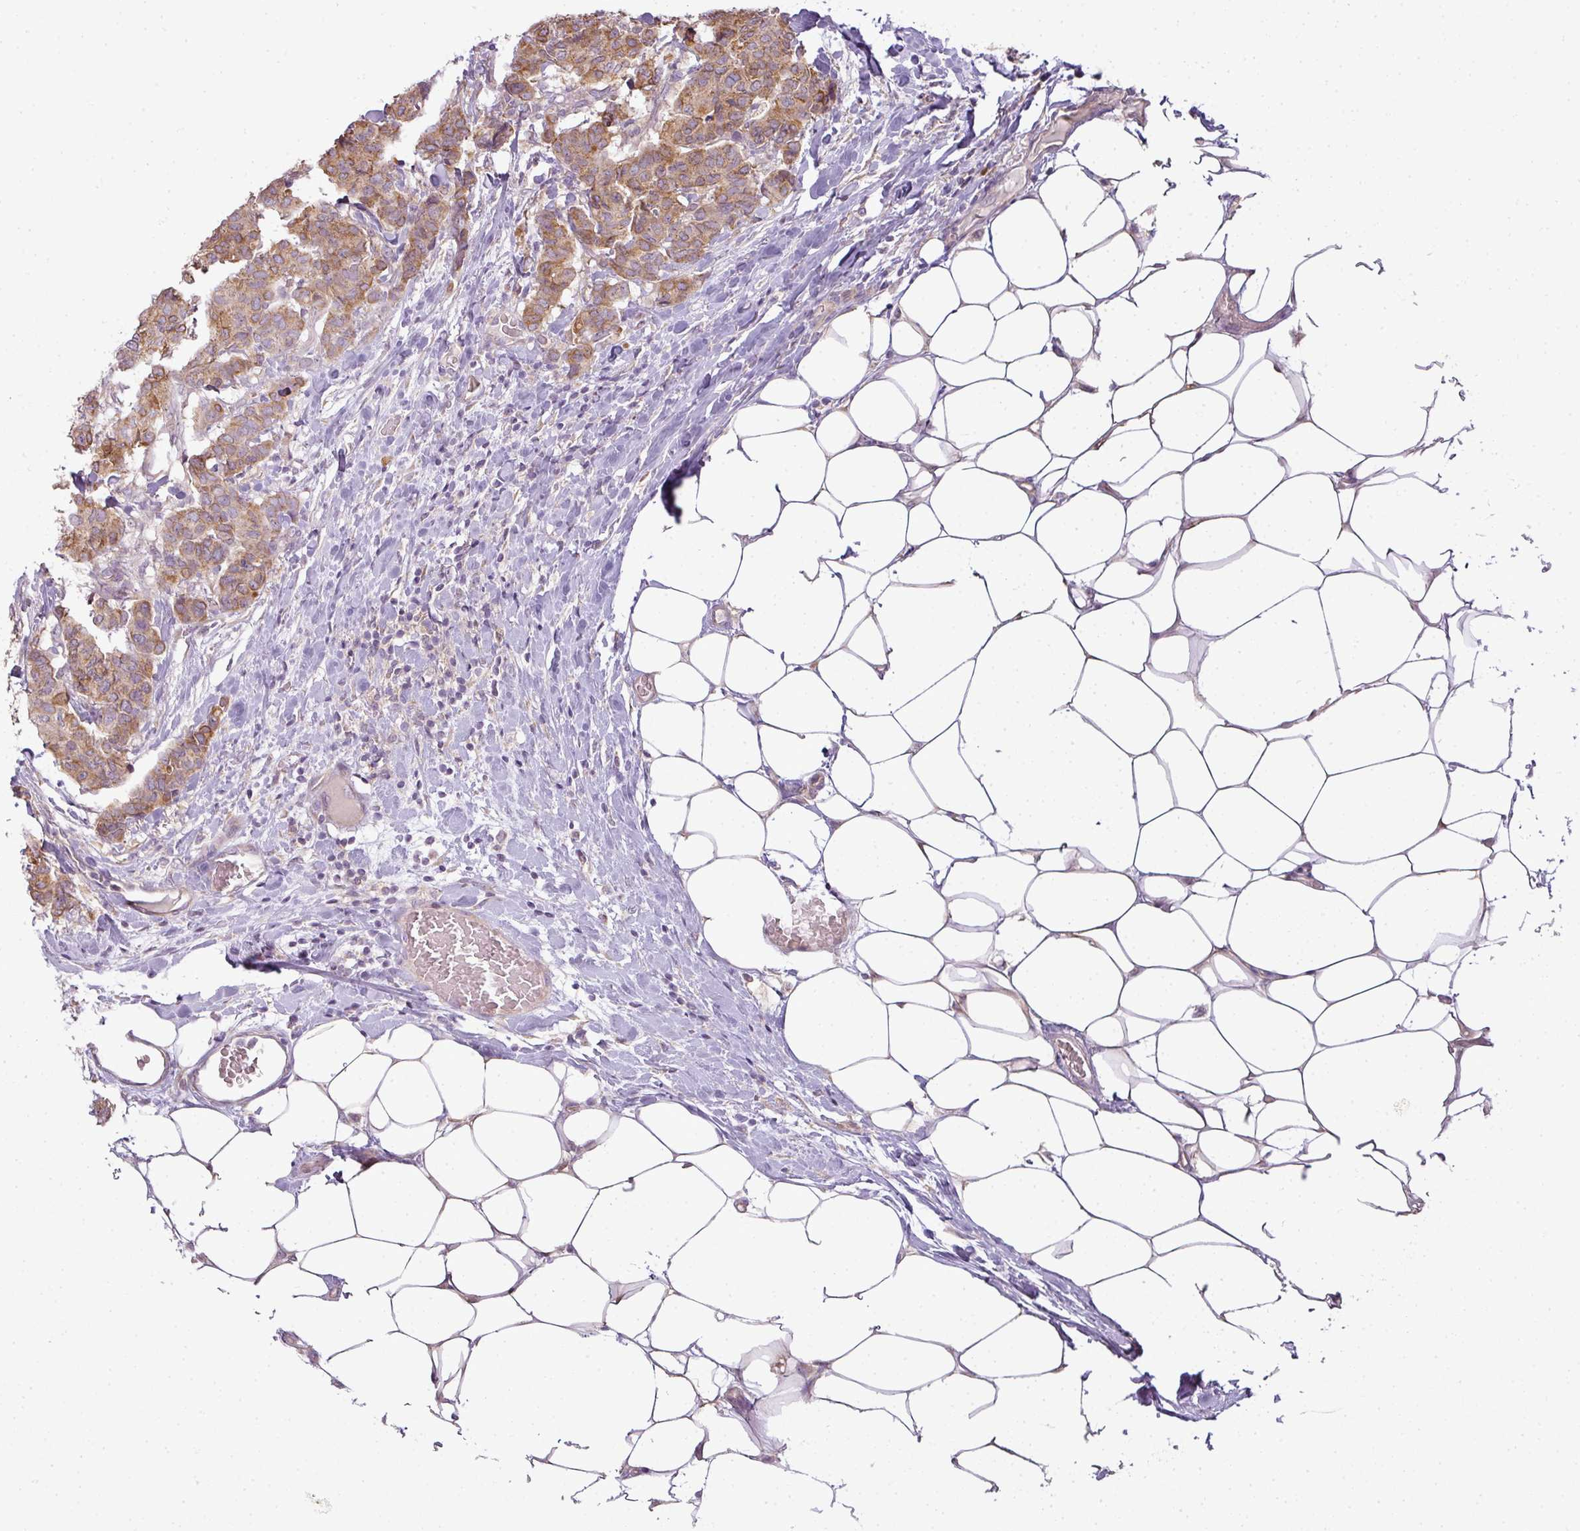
{"staining": {"intensity": "moderate", "quantity": ">75%", "location": "cytoplasmic/membranous"}, "tissue": "breast cancer", "cell_type": "Tumor cells", "image_type": "cancer", "snomed": [{"axis": "morphology", "description": "Duct carcinoma"}, {"axis": "topography", "description": "Breast"}], "caption": "A high-resolution photomicrograph shows IHC staining of breast cancer (intraductal carcinoma), which reveals moderate cytoplasmic/membranous expression in approximately >75% of tumor cells.", "gene": "LY75", "patient": {"sex": "female", "age": 75}}